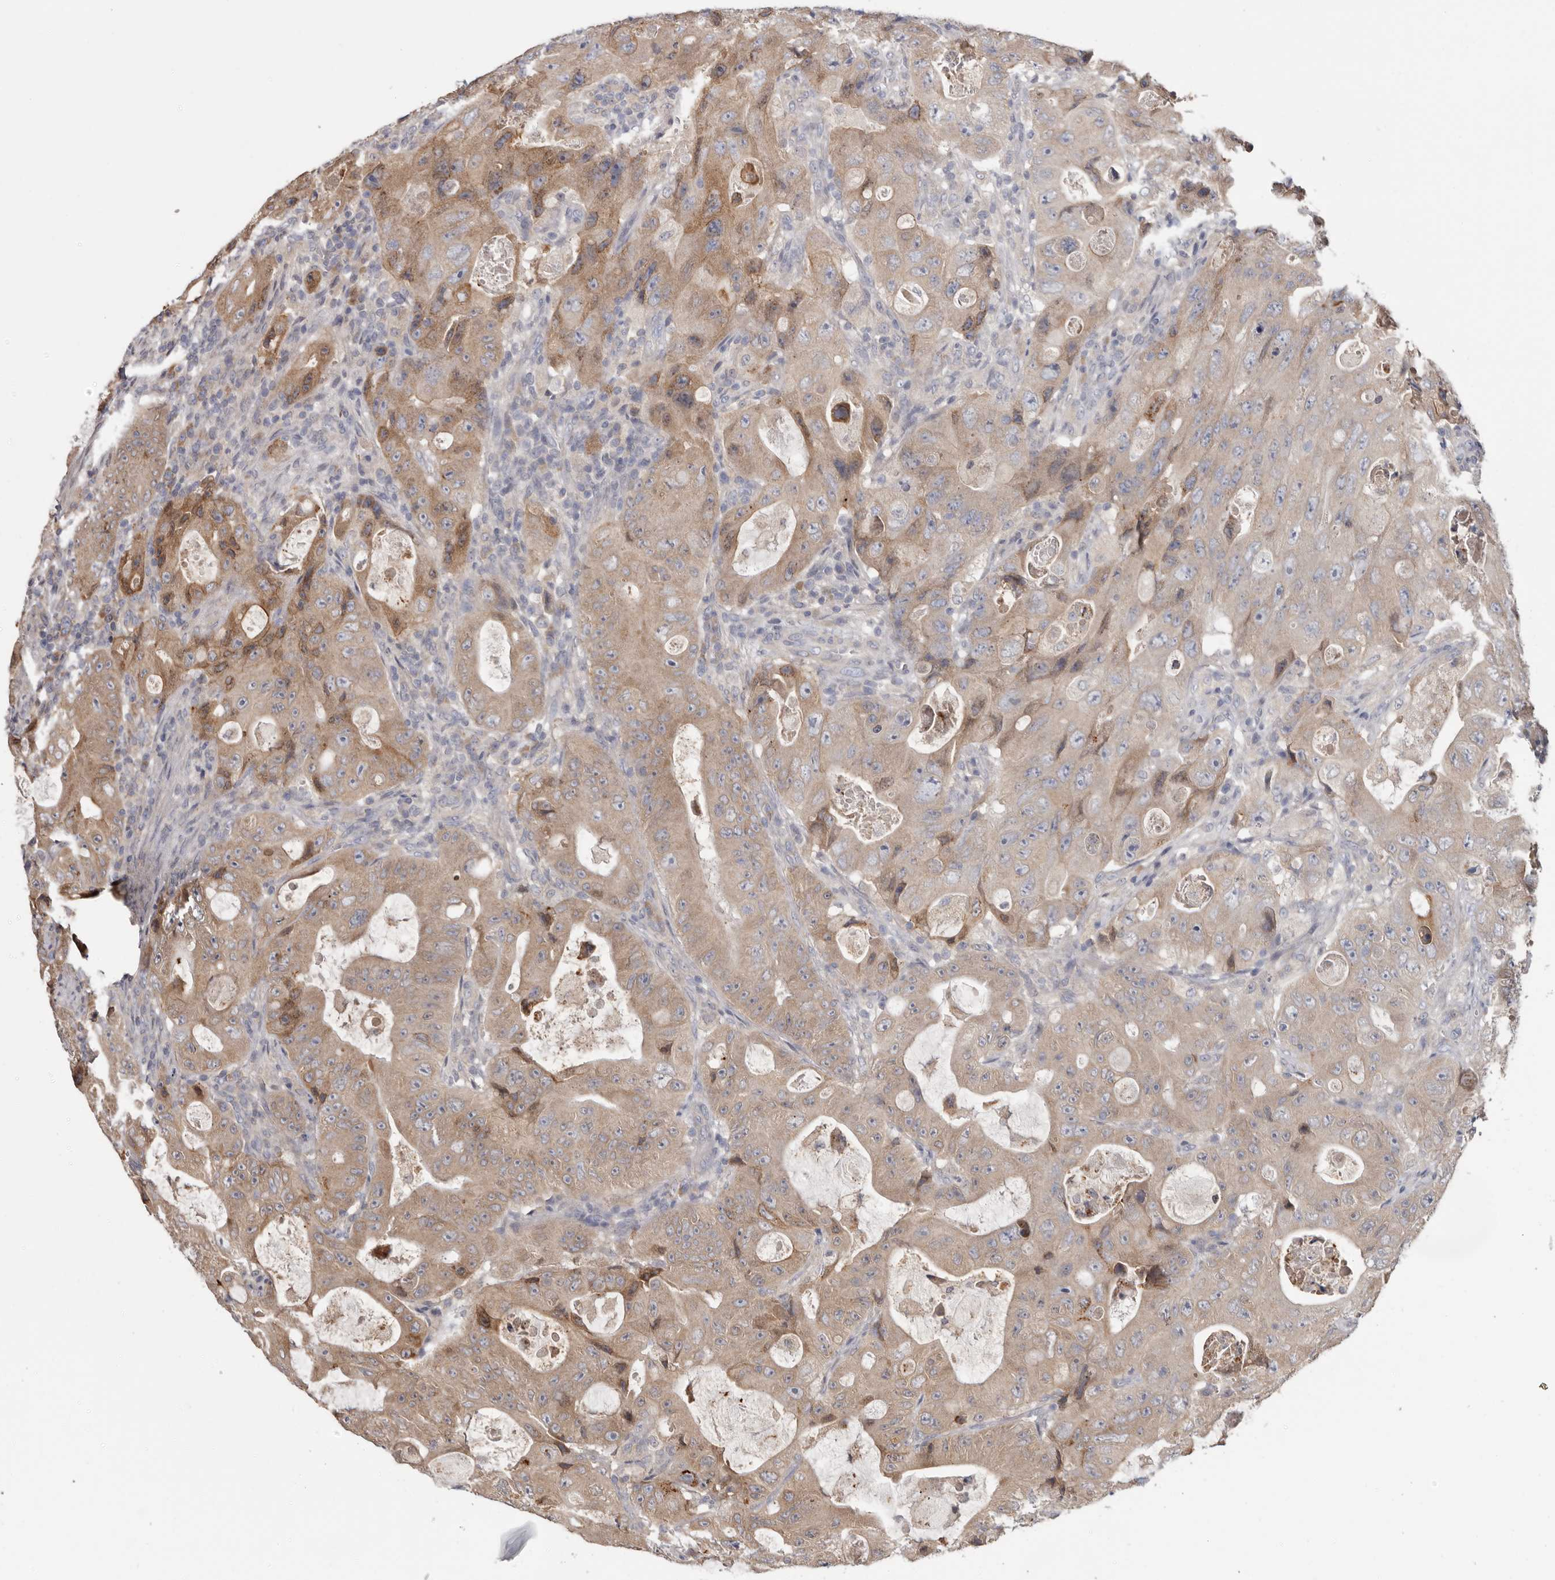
{"staining": {"intensity": "weak", "quantity": "25%-75%", "location": "cytoplasmic/membranous"}, "tissue": "colorectal cancer", "cell_type": "Tumor cells", "image_type": "cancer", "snomed": [{"axis": "morphology", "description": "Adenocarcinoma, NOS"}, {"axis": "topography", "description": "Colon"}], "caption": "A brown stain shows weak cytoplasmic/membranous positivity of a protein in colorectal cancer (adenocarcinoma) tumor cells.", "gene": "TMUB1", "patient": {"sex": "female", "age": 46}}